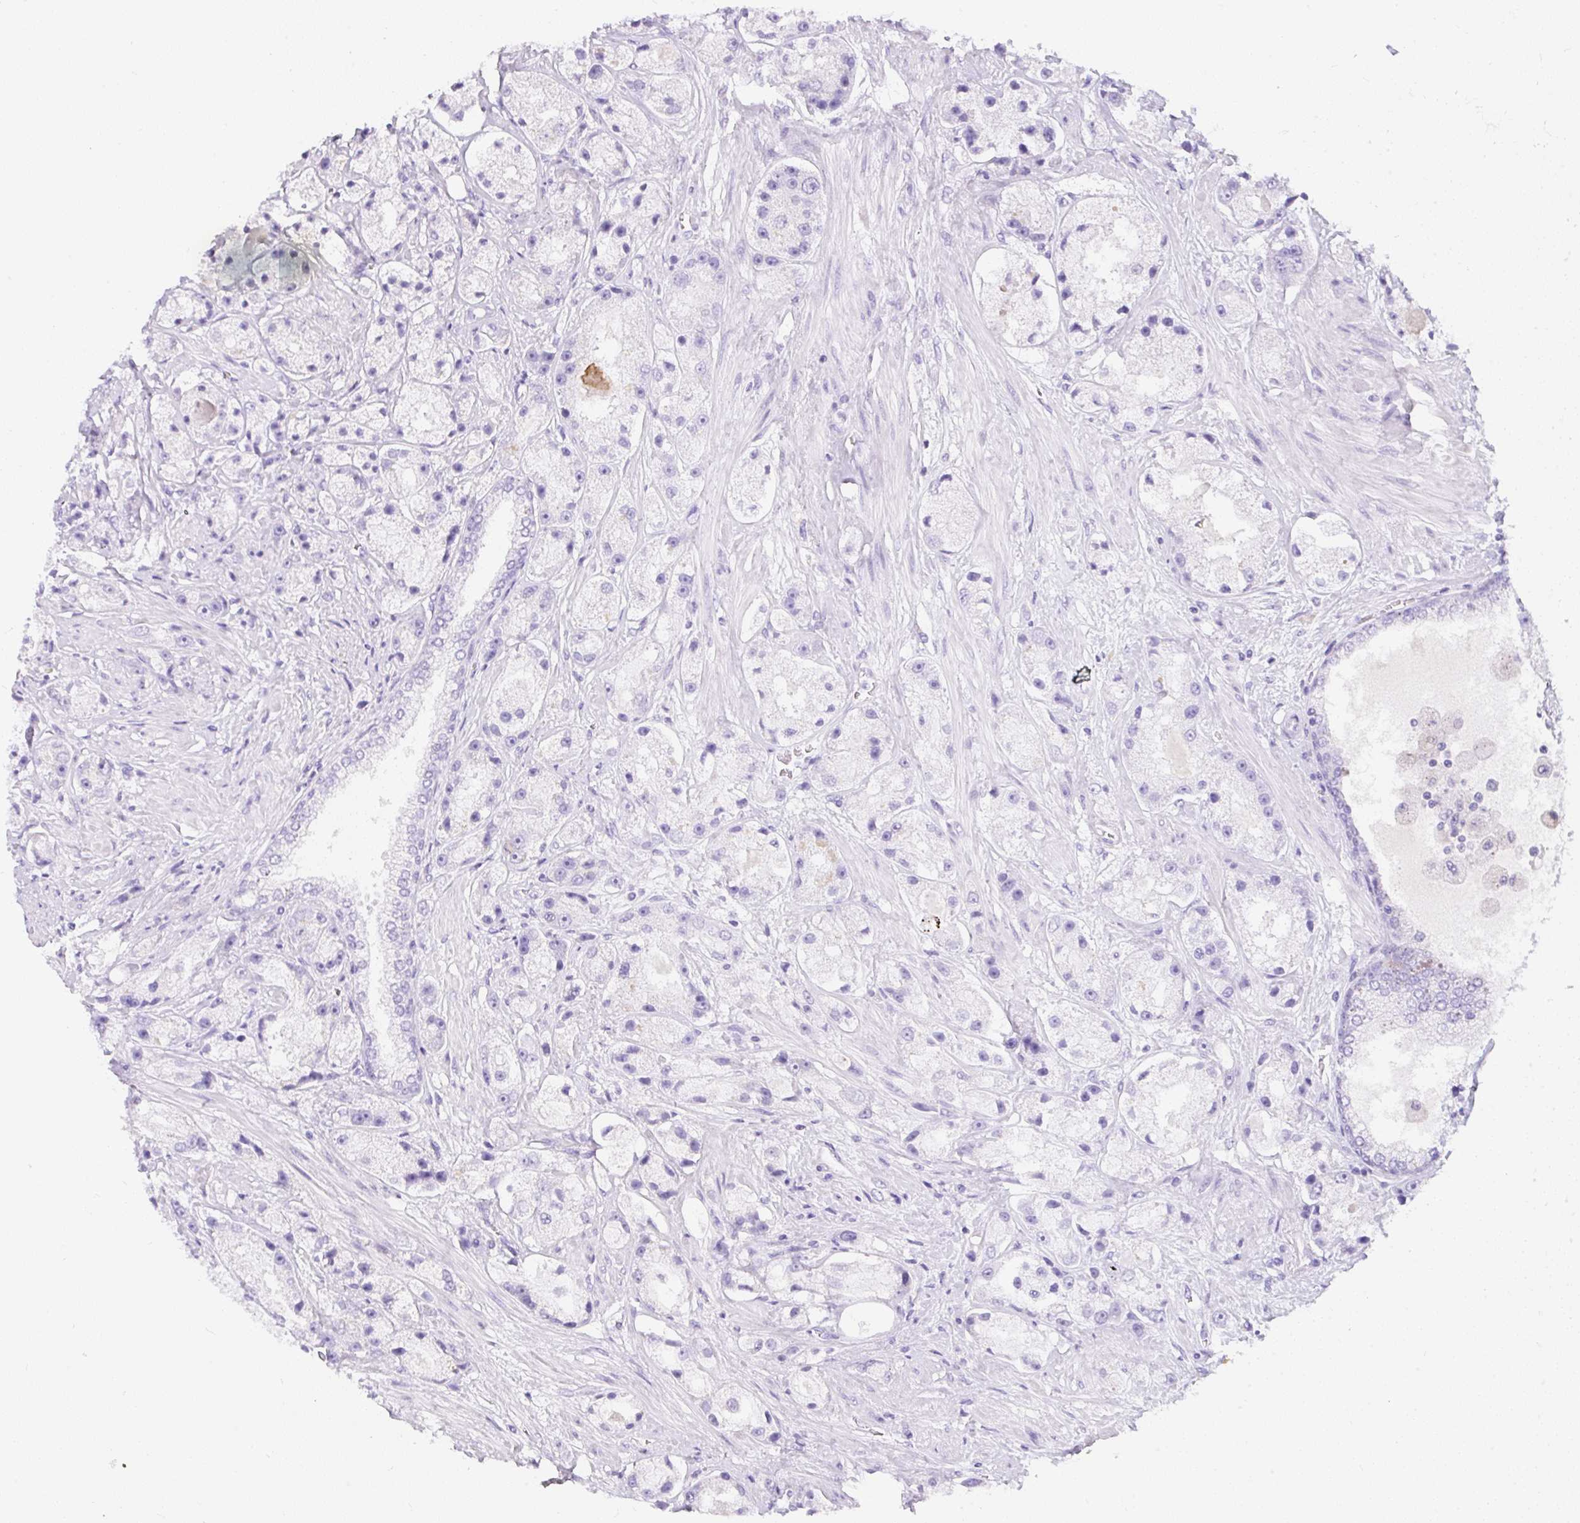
{"staining": {"intensity": "negative", "quantity": "none", "location": "none"}, "tissue": "prostate cancer", "cell_type": "Tumor cells", "image_type": "cancer", "snomed": [{"axis": "morphology", "description": "Adenocarcinoma, High grade"}, {"axis": "topography", "description": "Prostate"}], "caption": "This is an IHC micrograph of human prostate adenocarcinoma (high-grade). There is no expression in tumor cells.", "gene": "APOC4-APOC2", "patient": {"sex": "male", "age": 67}}